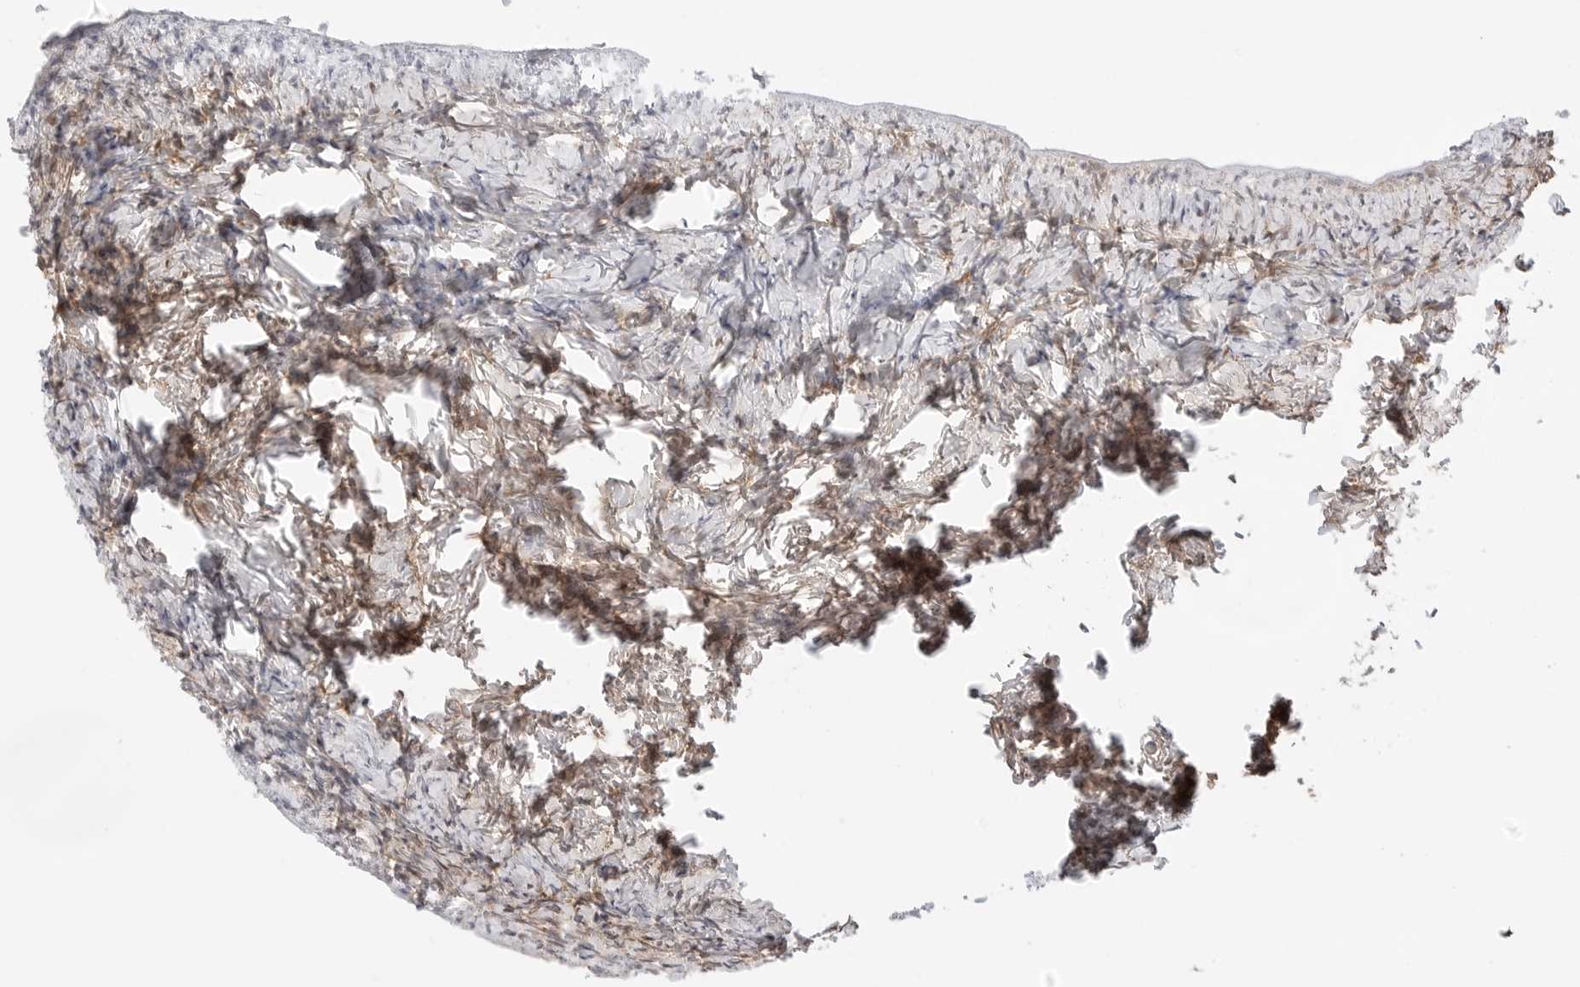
{"staining": {"intensity": "moderate", "quantity": "25%-75%", "location": "cytoplasmic/membranous,nuclear"}, "tissue": "ovary", "cell_type": "Ovarian stroma cells", "image_type": "normal", "snomed": [{"axis": "morphology", "description": "Normal tissue, NOS"}, {"axis": "topography", "description": "Ovary"}], "caption": "IHC photomicrograph of unremarkable ovary stained for a protein (brown), which exhibits medium levels of moderate cytoplasmic/membranous,nuclear staining in approximately 25%-75% of ovarian stroma cells.", "gene": "NUDC", "patient": {"sex": "female", "age": 27}}